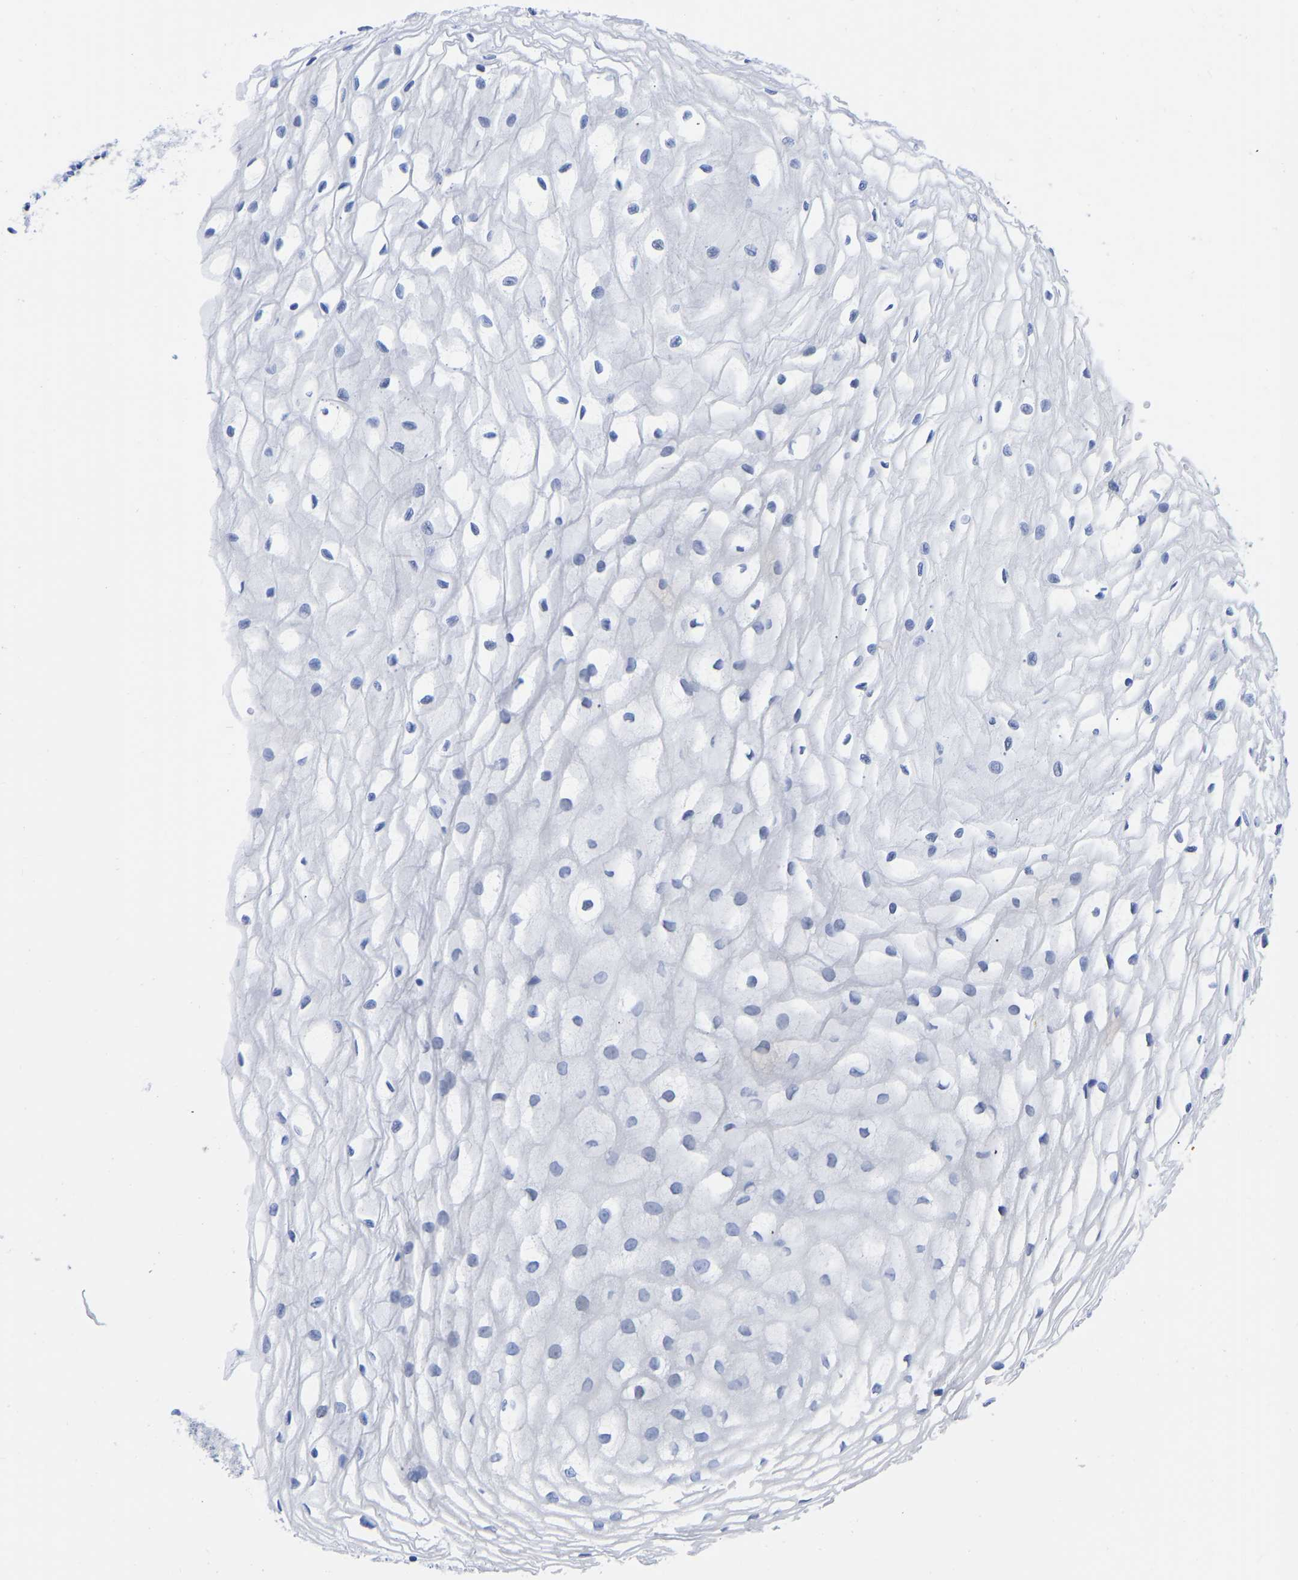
{"staining": {"intensity": "negative", "quantity": "none", "location": "none"}, "tissue": "cervix", "cell_type": "Glandular cells", "image_type": "normal", "snomed": [{"axis": "morphology", "description": "Normal tissue, NOS"}, {"axis": "topography", "description": "Cervix"}], "caption": "The IHC image has no significant positivity in glandular cells of cervix. The staining was performed using DAB (3,3'-diaminobenzidine) to visualize the protein expression in brown, while the nuclei were stained in blue with hematoxylin (Magnification: 20x).", "gene": "GPA33", "patient": {"sex": "female", "age": 77}}